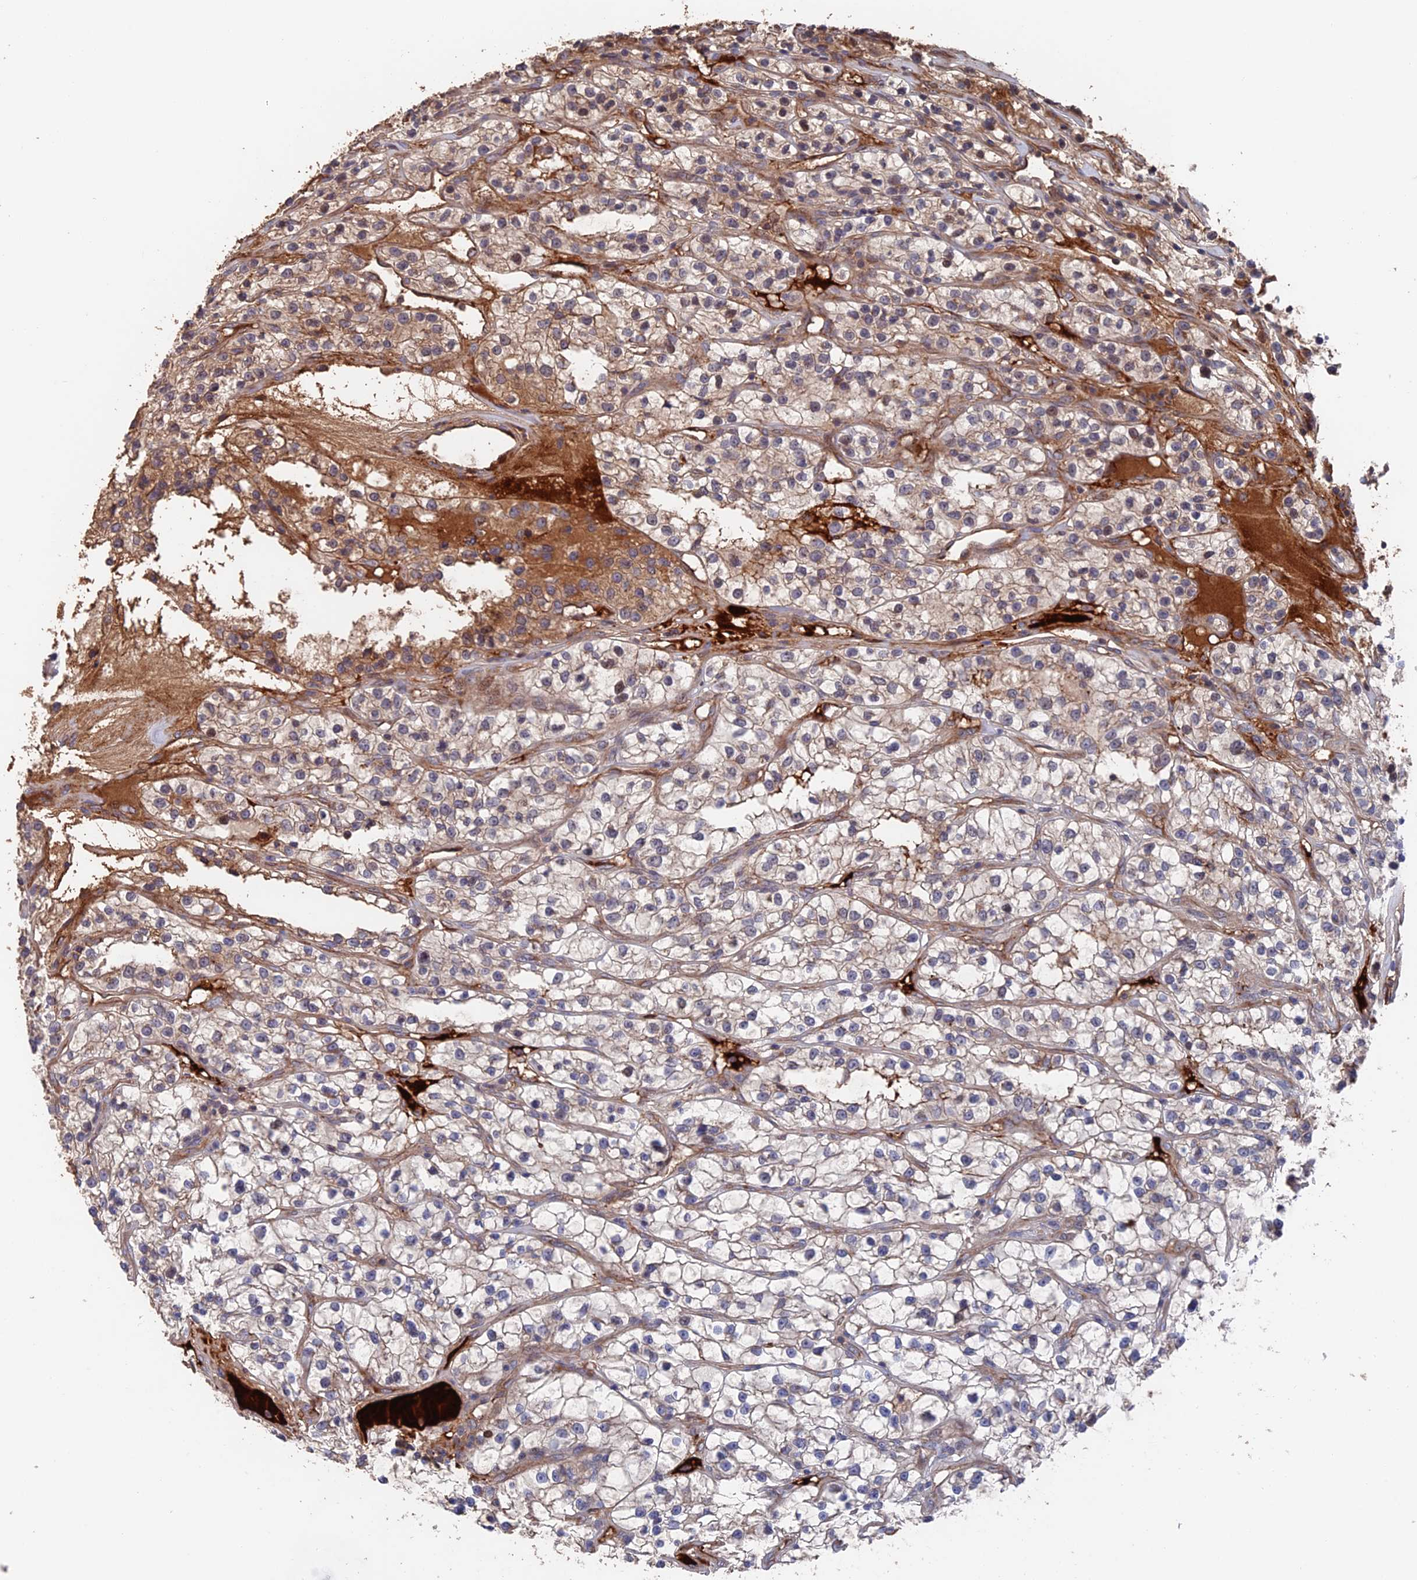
{"staining": {"intensity": "weak", "quantity": "<25%", "location": "nuclear"}, "tissue": "renal cancer", "cell_type": "Tumor cells", "image_type": "cancer", "snomed": [{"axis": "morphology", "description": "Adenocarcinoma, NOS"}, {"axis": "topography", "description": "Kidney"}], "caption": "The photomicrograph displays no significant expression in tumor cells of adenocarcinoma (renal).", "gene": "HPF1", "patient": {"sex": "female", "age": 57}}